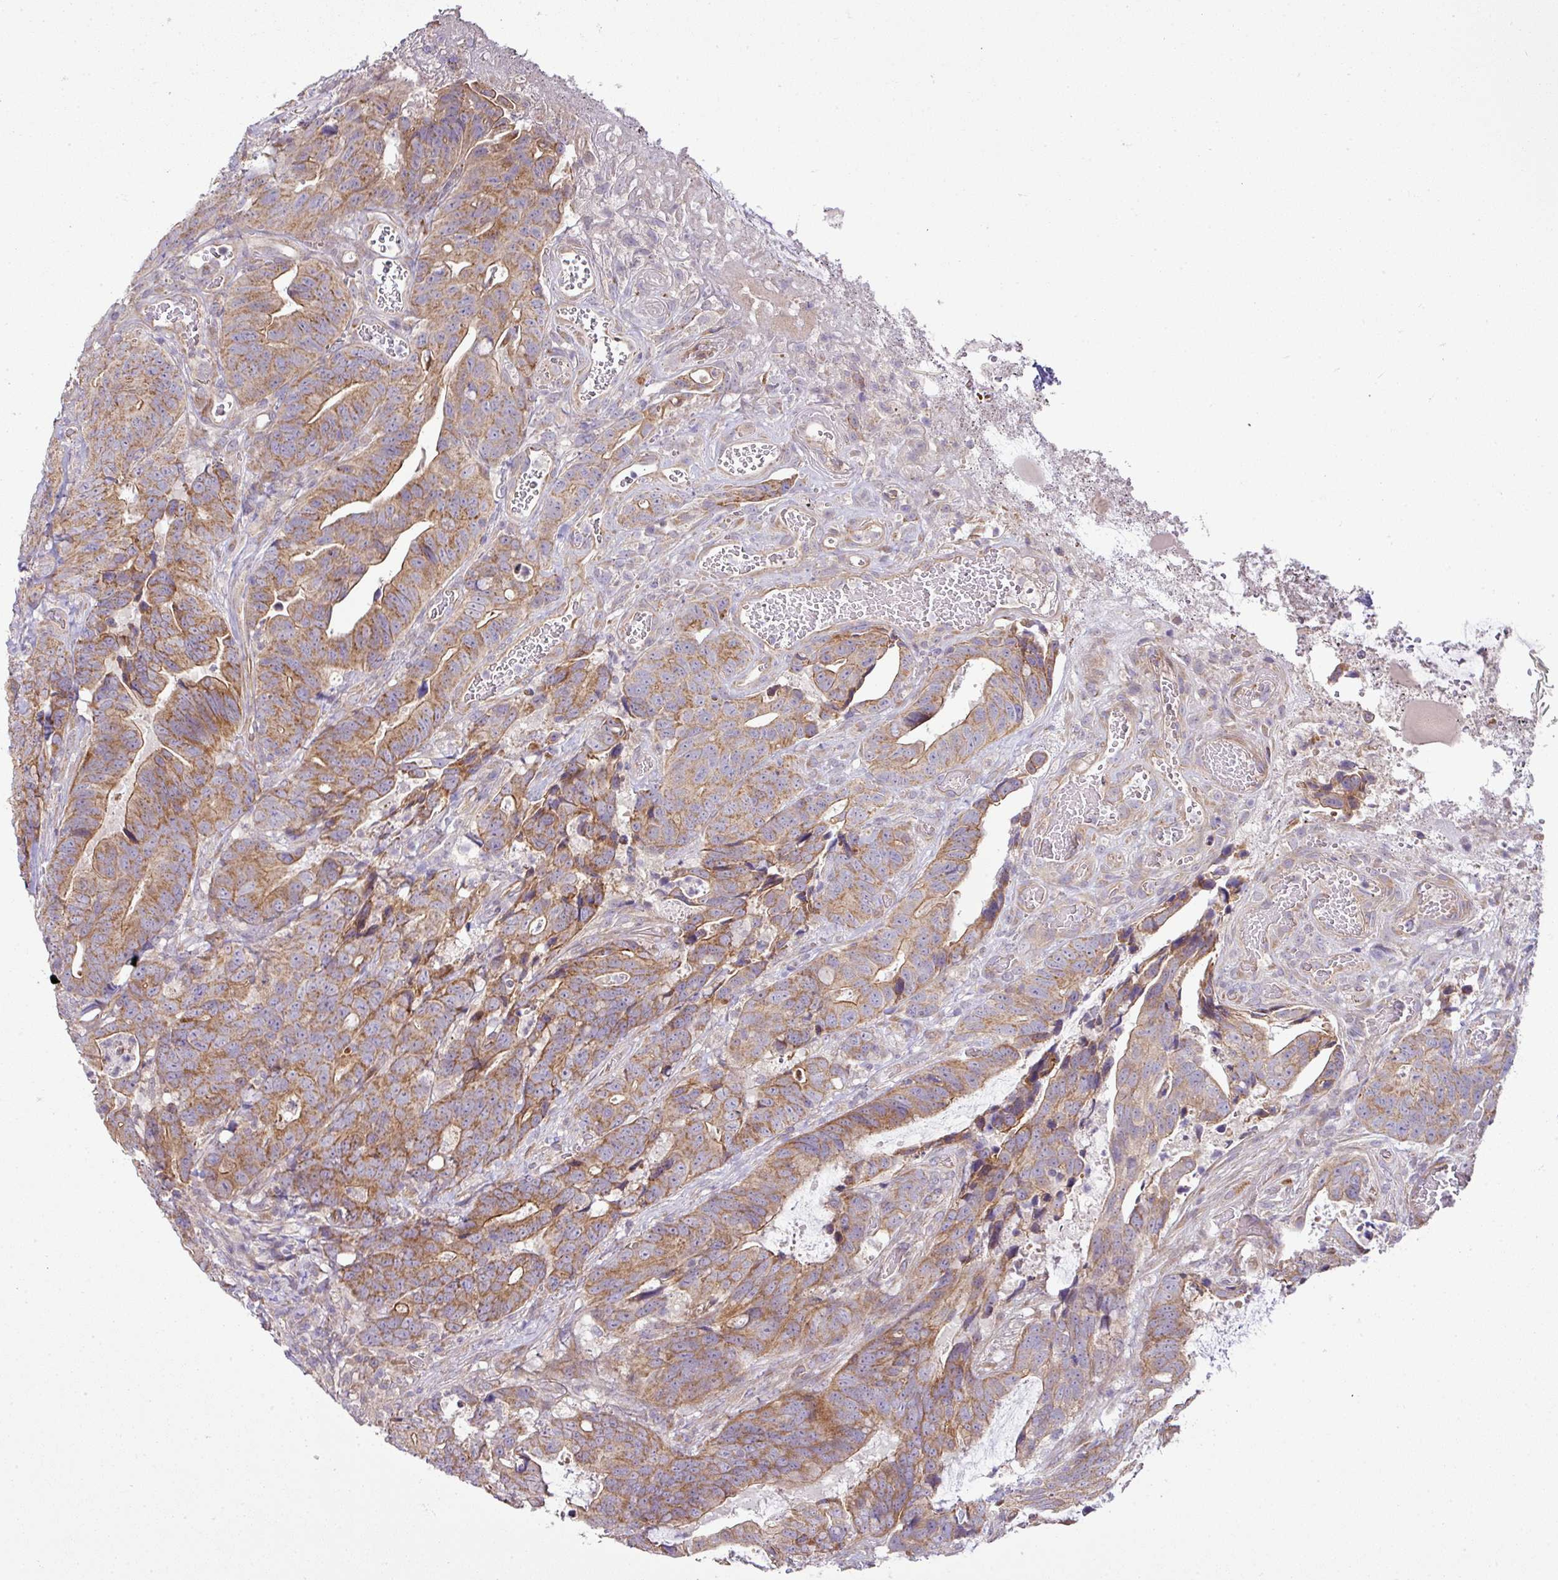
{"staining": {"intensity": "moderate", "quantity": ">75%", "location": "cytoplasmic/membranous"}, "tissue": "colorectal cancer", "cell_type": "Tumor cells", "image_type": "cancer", "snomed": [{"axis": "morphology", "description": "Adenocarcinoma, NOS"}, {"axis": "topography", "description": "Colon"}], "caption": "DAB immunohistochemical staining of adenocarcinoma (colorectal) shows moderate cytoplasmic/membranous protein expression in about >75% of tumor cells. (Stains: DAB (3,3'-diaminobenzidine) in brown, nuclei in blue, Microscopy: brightfield microscopy at high magnification).", "gene": "TIMMDC1", "patient": {"sex": "female", "age": 82}}